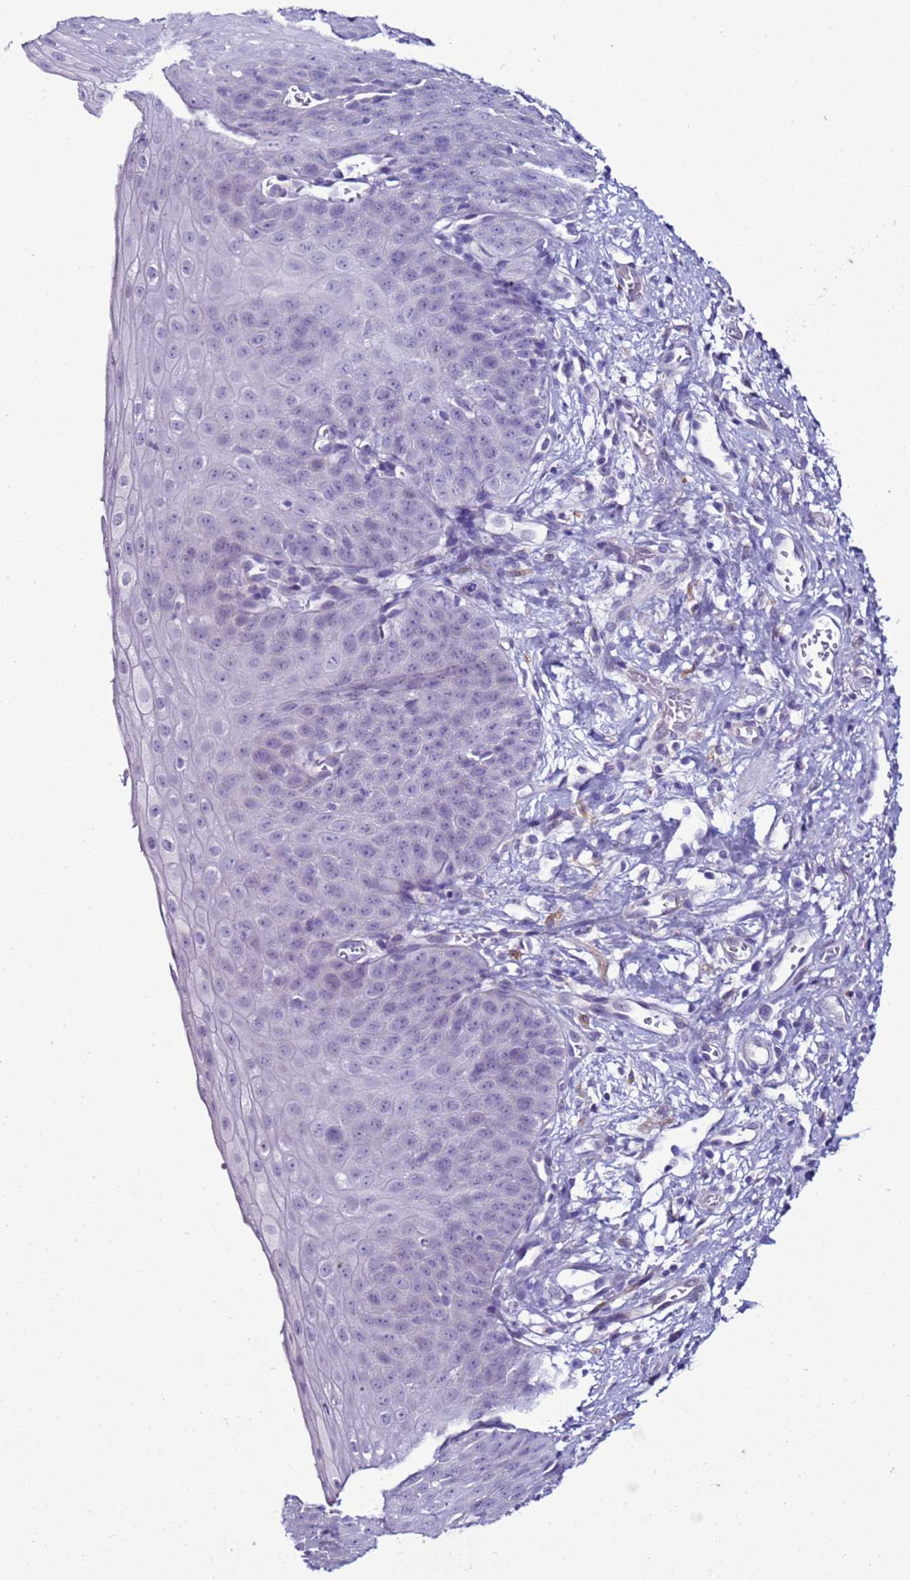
{"staining": {"intensity": "negative", "quantity": "none", "location": "none"}, "tissue": "esophagus", "cell_type": "Squamous epithelial cells", "image_type": "normal", "snomed": [{"axis": "morphology", "description": "Normal tissue, NOS"}, {"axis": "topography", "description": "Esophagus"}], "caption": "High power microscopy image of an immunohistochemistry (IHC) photomicrograph of benign esophagus, revealing no significant positivity in squamous epithelial cells. Brightfield microscopy of immunohistochemistry (IHC) stained with DAB (3,3'-diaminobenzidine) (brown) and hematoxylin (blue), captured at high magnification.", "gene": "LRRC10B", "patient": {"sex": "male", "age": 71}}